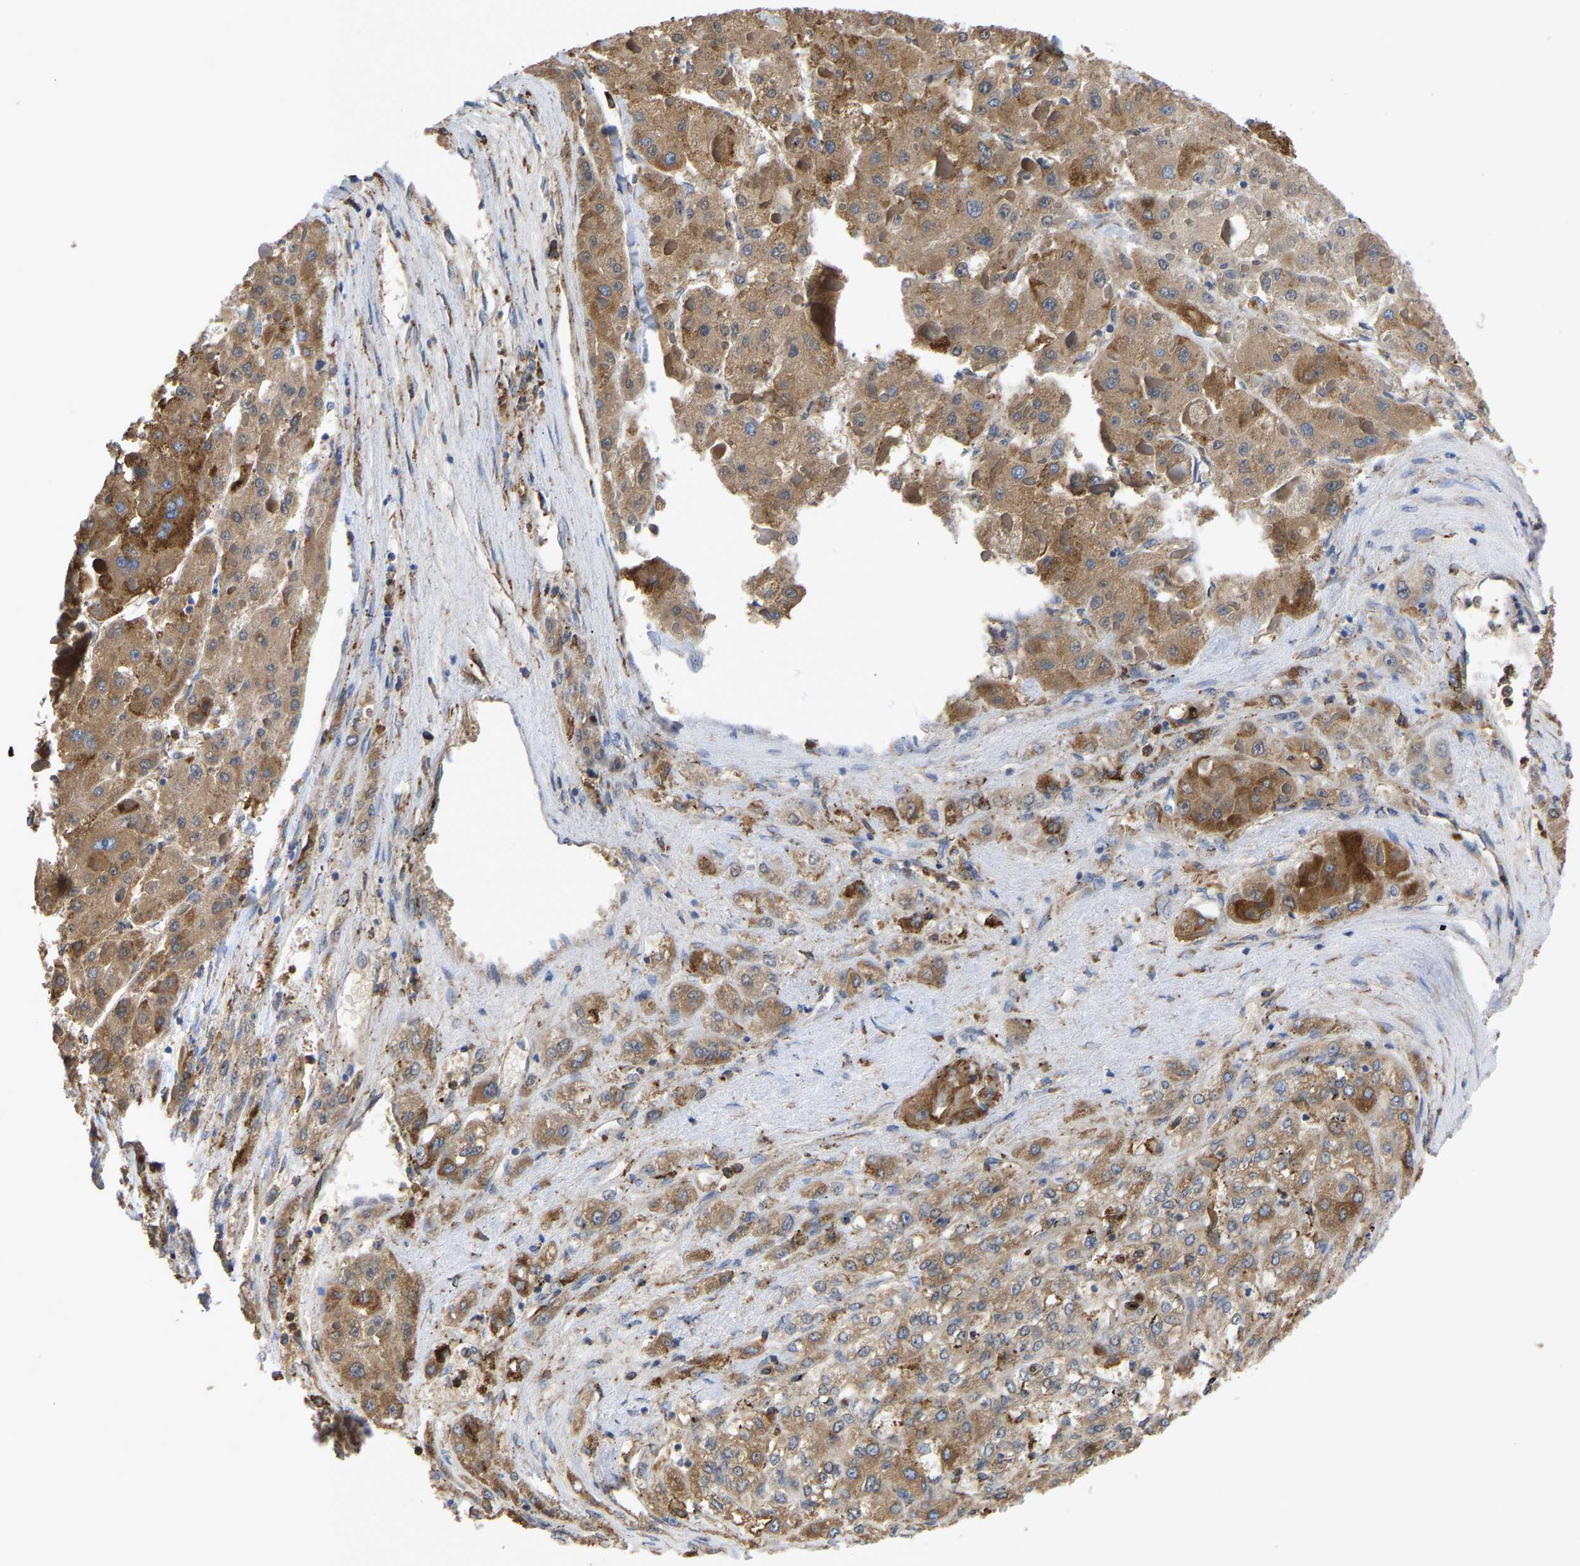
{"staining": {"intensity": "strong", "quantity": ">75%", "location": "cytoplasmic/membranous"}, "tissue": "liver cancer", "cell_type": "Tumor cells", "image_type": "cancer", "snomed": [{"axis": "morphology", "description": "Carcinoma, Hepatocellular, NOS"}, {"axis": "topography", "description": "Liver"}], "caption": "Immunohistochemistry (IHC) of liver cancer (hepatocellular carcinoma) exhibits high levels of strong cytoplasmic/membranous positivity in approximately >75% of tumor cells. Ihc stains the protein in brown and the nuclei are stained blue.", "gene": "P4HB", "patient": {"sex": "female", "age": 73}}